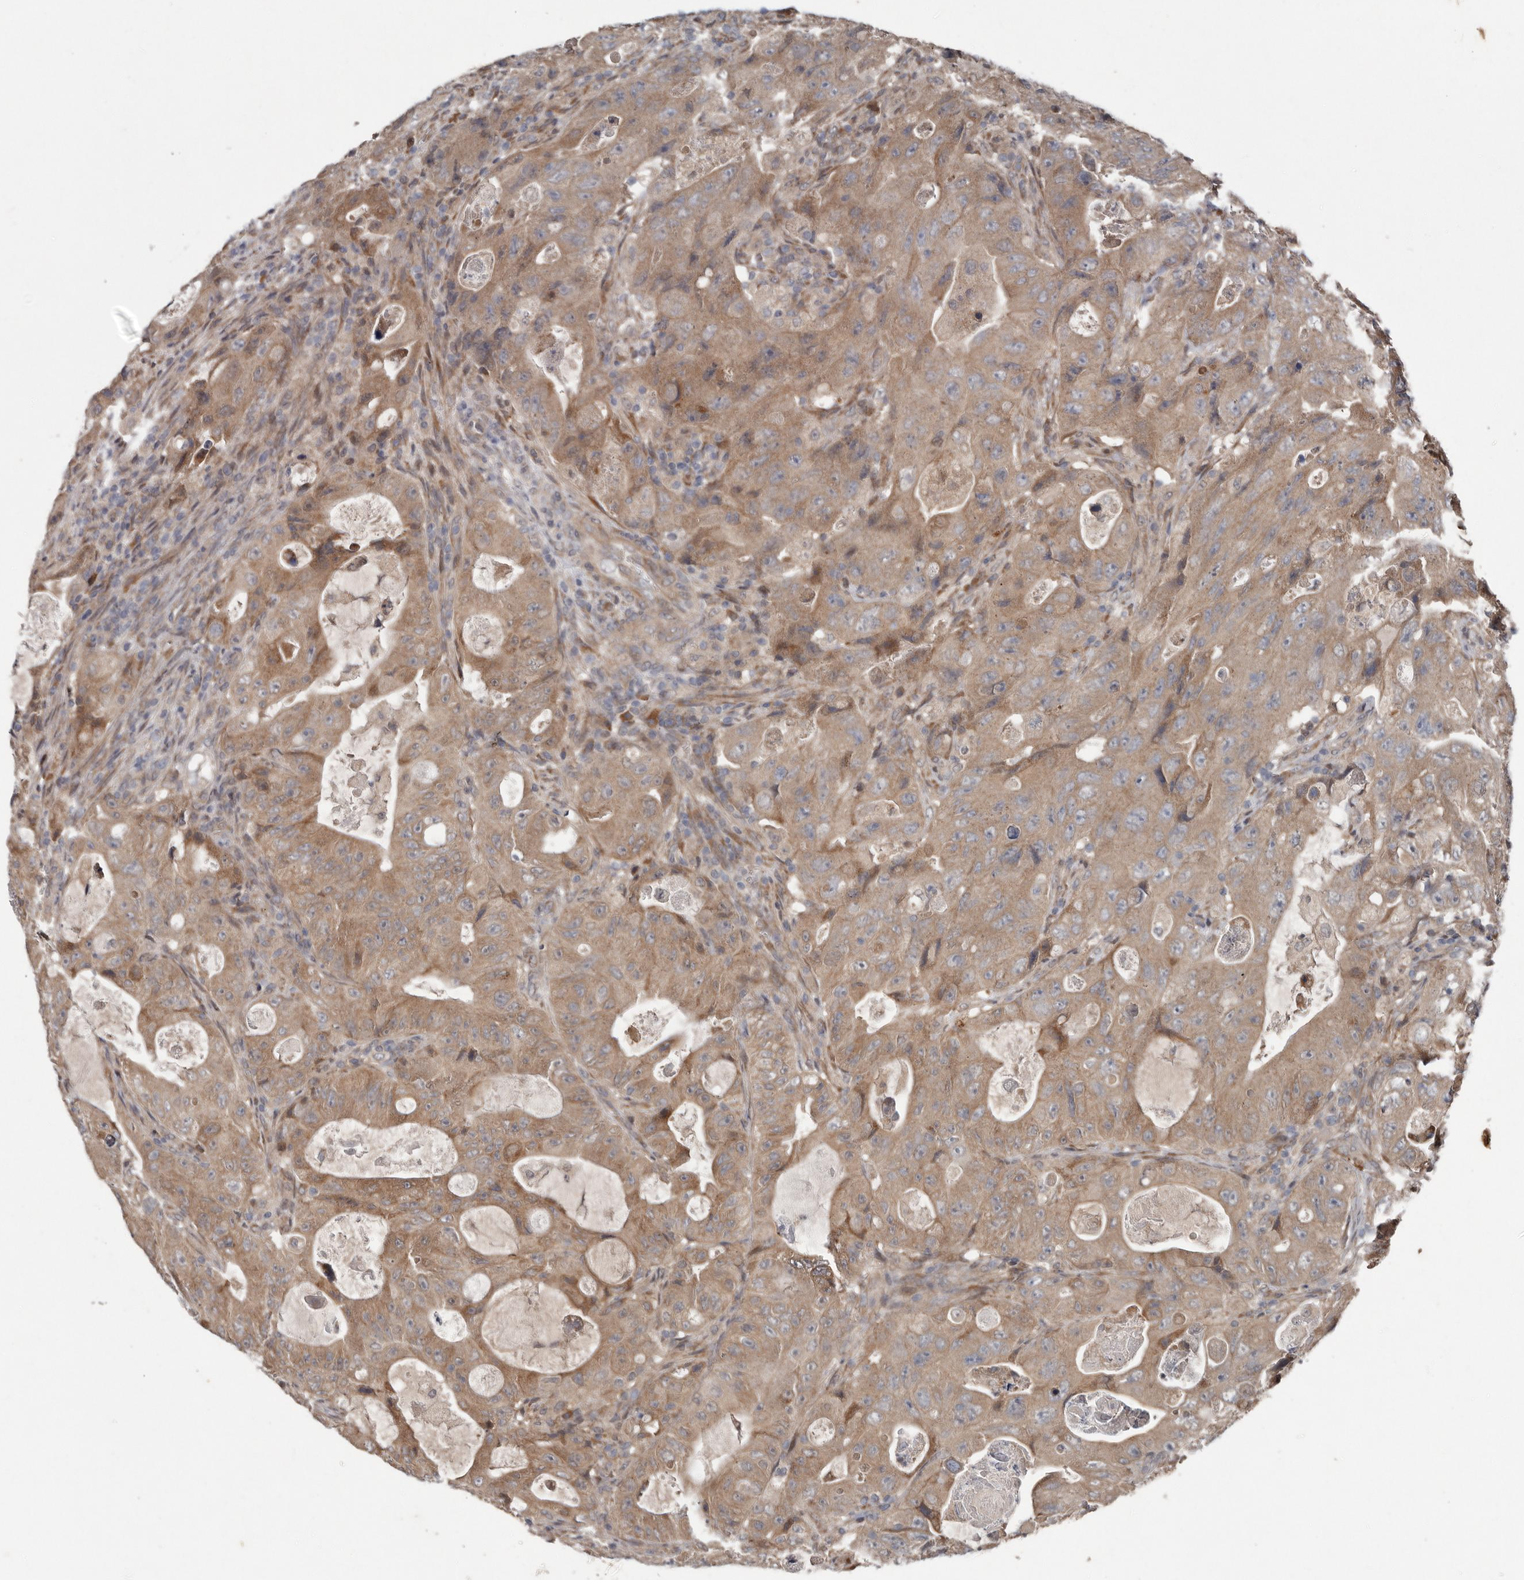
{"staining": {"intensity": "moderate", "quantity": ">75%", "location": "cytoplasmic/membranous"}, "tissue": "colorectal cancer", "cell_type": "Tumor cells", "image_type": "cancer", "snomed": [{"axis": "morphology", "description": "Adenocarcinoma, NOS"}, {"axis": "topography", "description": "Colon"}], "caption": "Colorectal cancer (adenocarcinoma) was stained to show a protein in brown. There is medium levels of moderate cytoplasmic/membranous positivity in approximately >75% of tumor cells. The protein of interest is shown in brown color, while the nuclei are stained blue.", "gene": "CHML", "patient": {"sex": "female", "age": 46}}